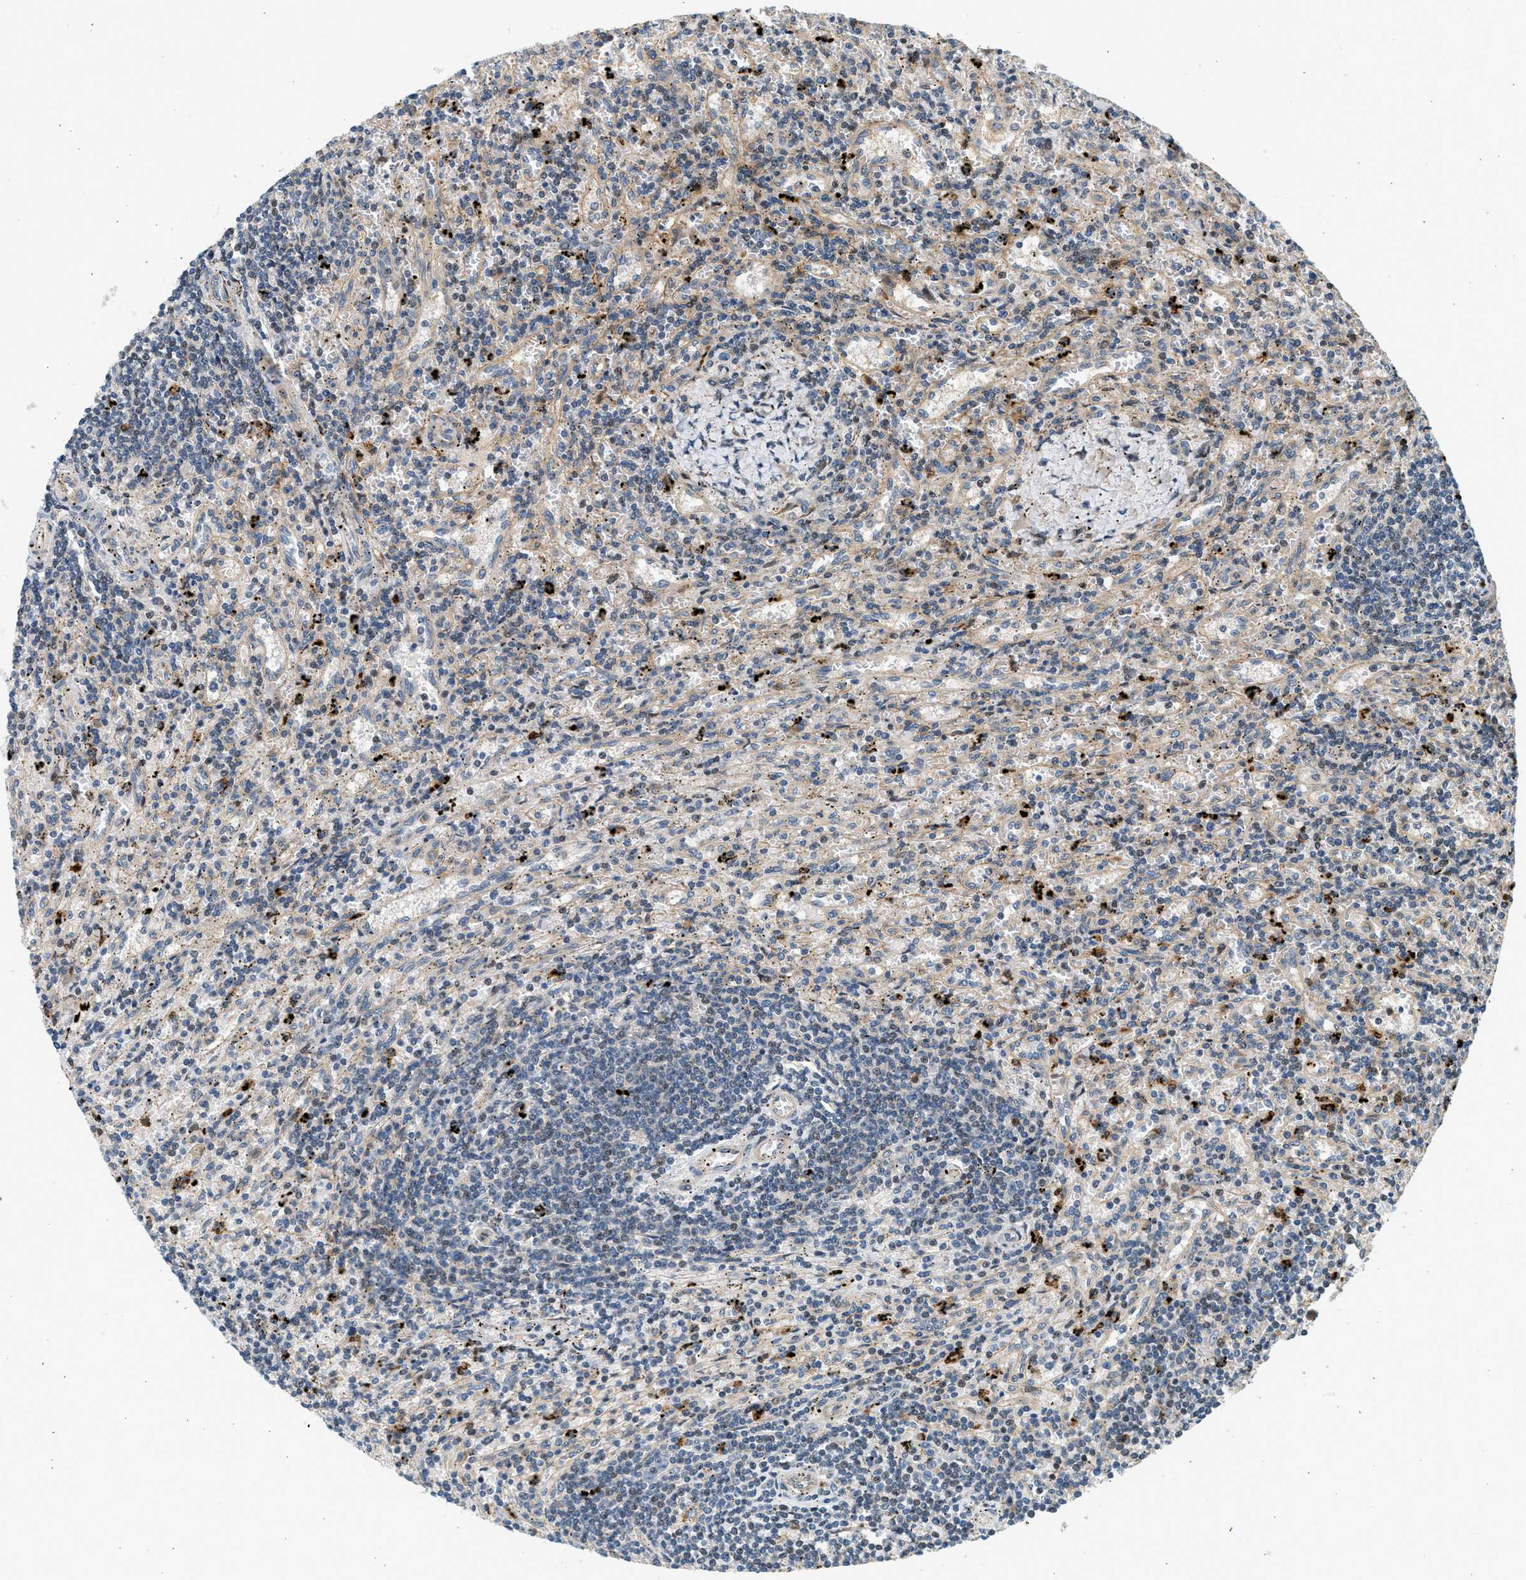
{"staining": {"intensity": "negative", "quantity": "none", "location": "none"}, "tissue": "lymphoma", "cell_type": "Tumor cells", "image_type": "cancer", "snomed": [{"axis": "morphology", "description": "Malignant lymphoma, non-Hodgkin's type, Low grade"}, {"axis": "topography", "description": "Spleen"}], "caption": "The immunohistochemistry (IHC) photomicrograph has no significant expression in tumor cells of lymphoma tissue.", "gene": "NRSN2", "patient": {"sex": "male", "age": 76}}